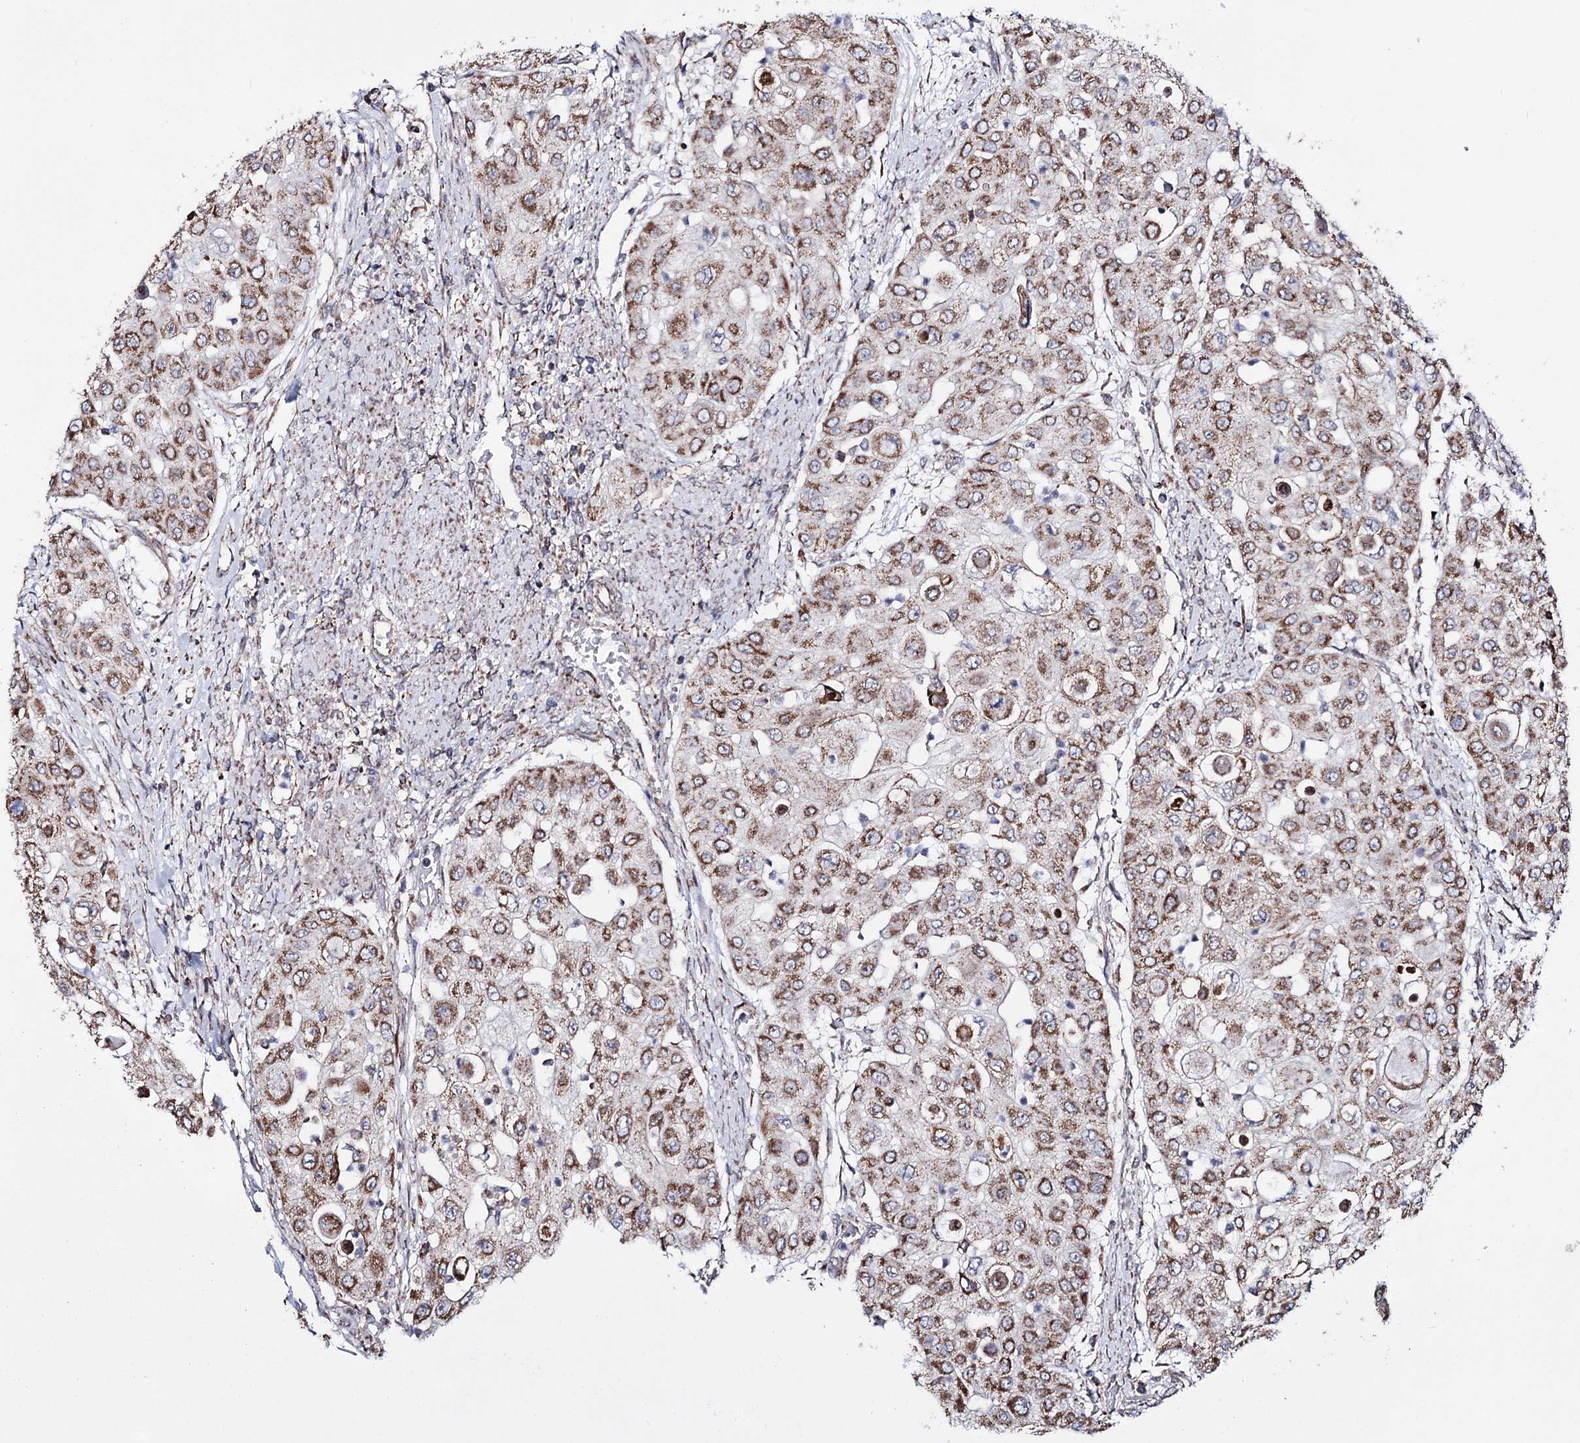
{"staining": {"intensity": "moderate", "quantity": ">75%", "location": "cytoplasmic/membranous"}, "tissue": "urothelial cancer", "cell_type": "Tumor cells", "image_type": "cancer", "snomed": [{"axis": "morphology", "description": "Urothelial carcinoma, High grade"}, {"axis": "topography", "description": "Urinary bladder"}], "caption": "Immunohistochemical staining of human urothelial carcinoma (high-grade) displays moderate cytoplasmic/membranous protein staining in approximately >75% of tumor cells. (DAB IHC with brightfield microscopy, high magnification).", "gene": "CREB3L4", "patient": {"sex": "female", "age": 79}}